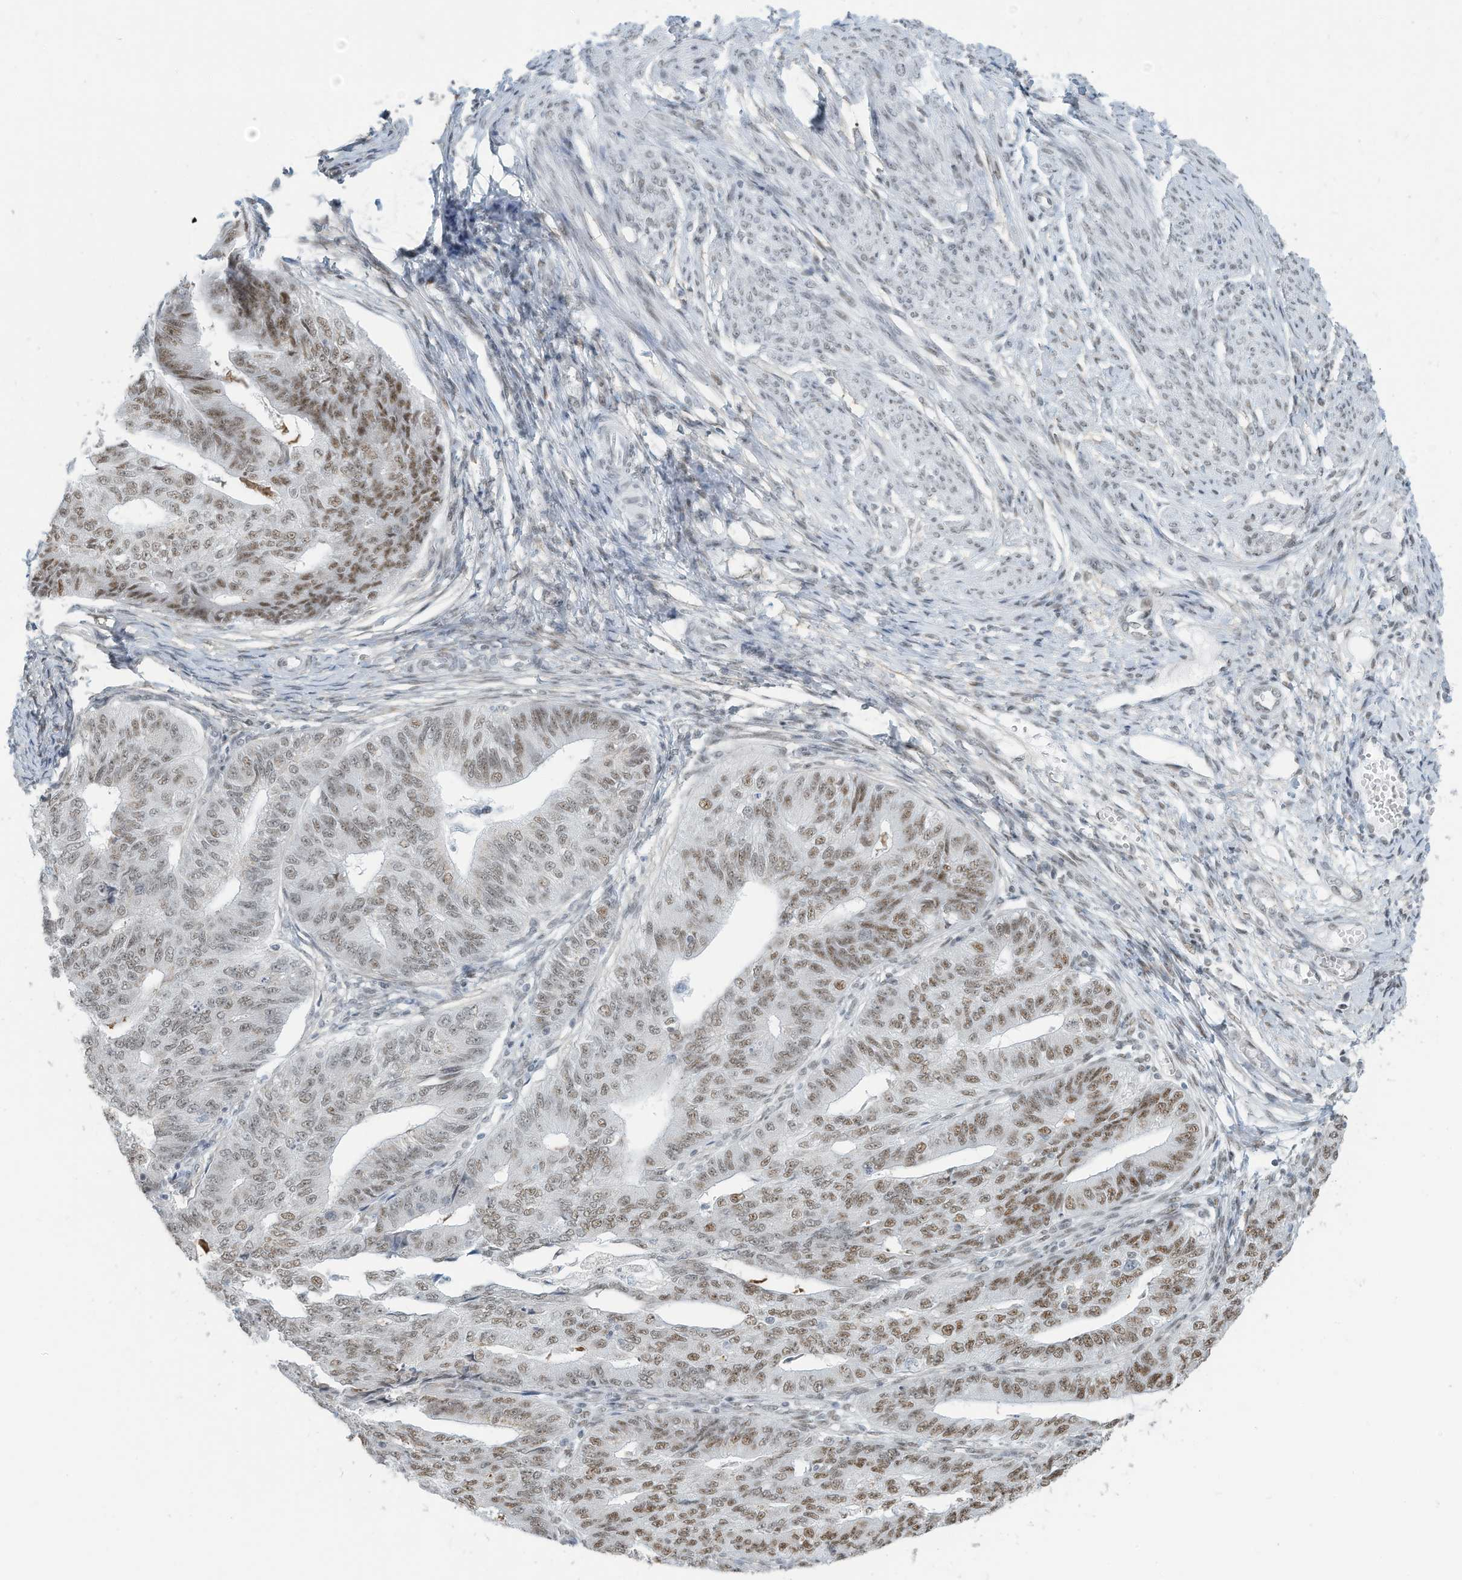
{"staining": {"intensity": "moderate", "quantity": "25%-75%", "location": "nuclear"}, "tissue": "endometrial cancer", "cell_type": "Tumor cells", "image_type": "cancer", "snomed": [{"axis": "morphology", "description": "Adenocarcinoma, NOS"}, {"axis": "topography", "description": "Endometrium"}], "caption": "A micrograph of human endometrial cancer stained for a protein demonstrates moderate nuclear brown staining in tumor cells.", "gene": "SARNP", "patient": {"sex": "female", "age": 32}}